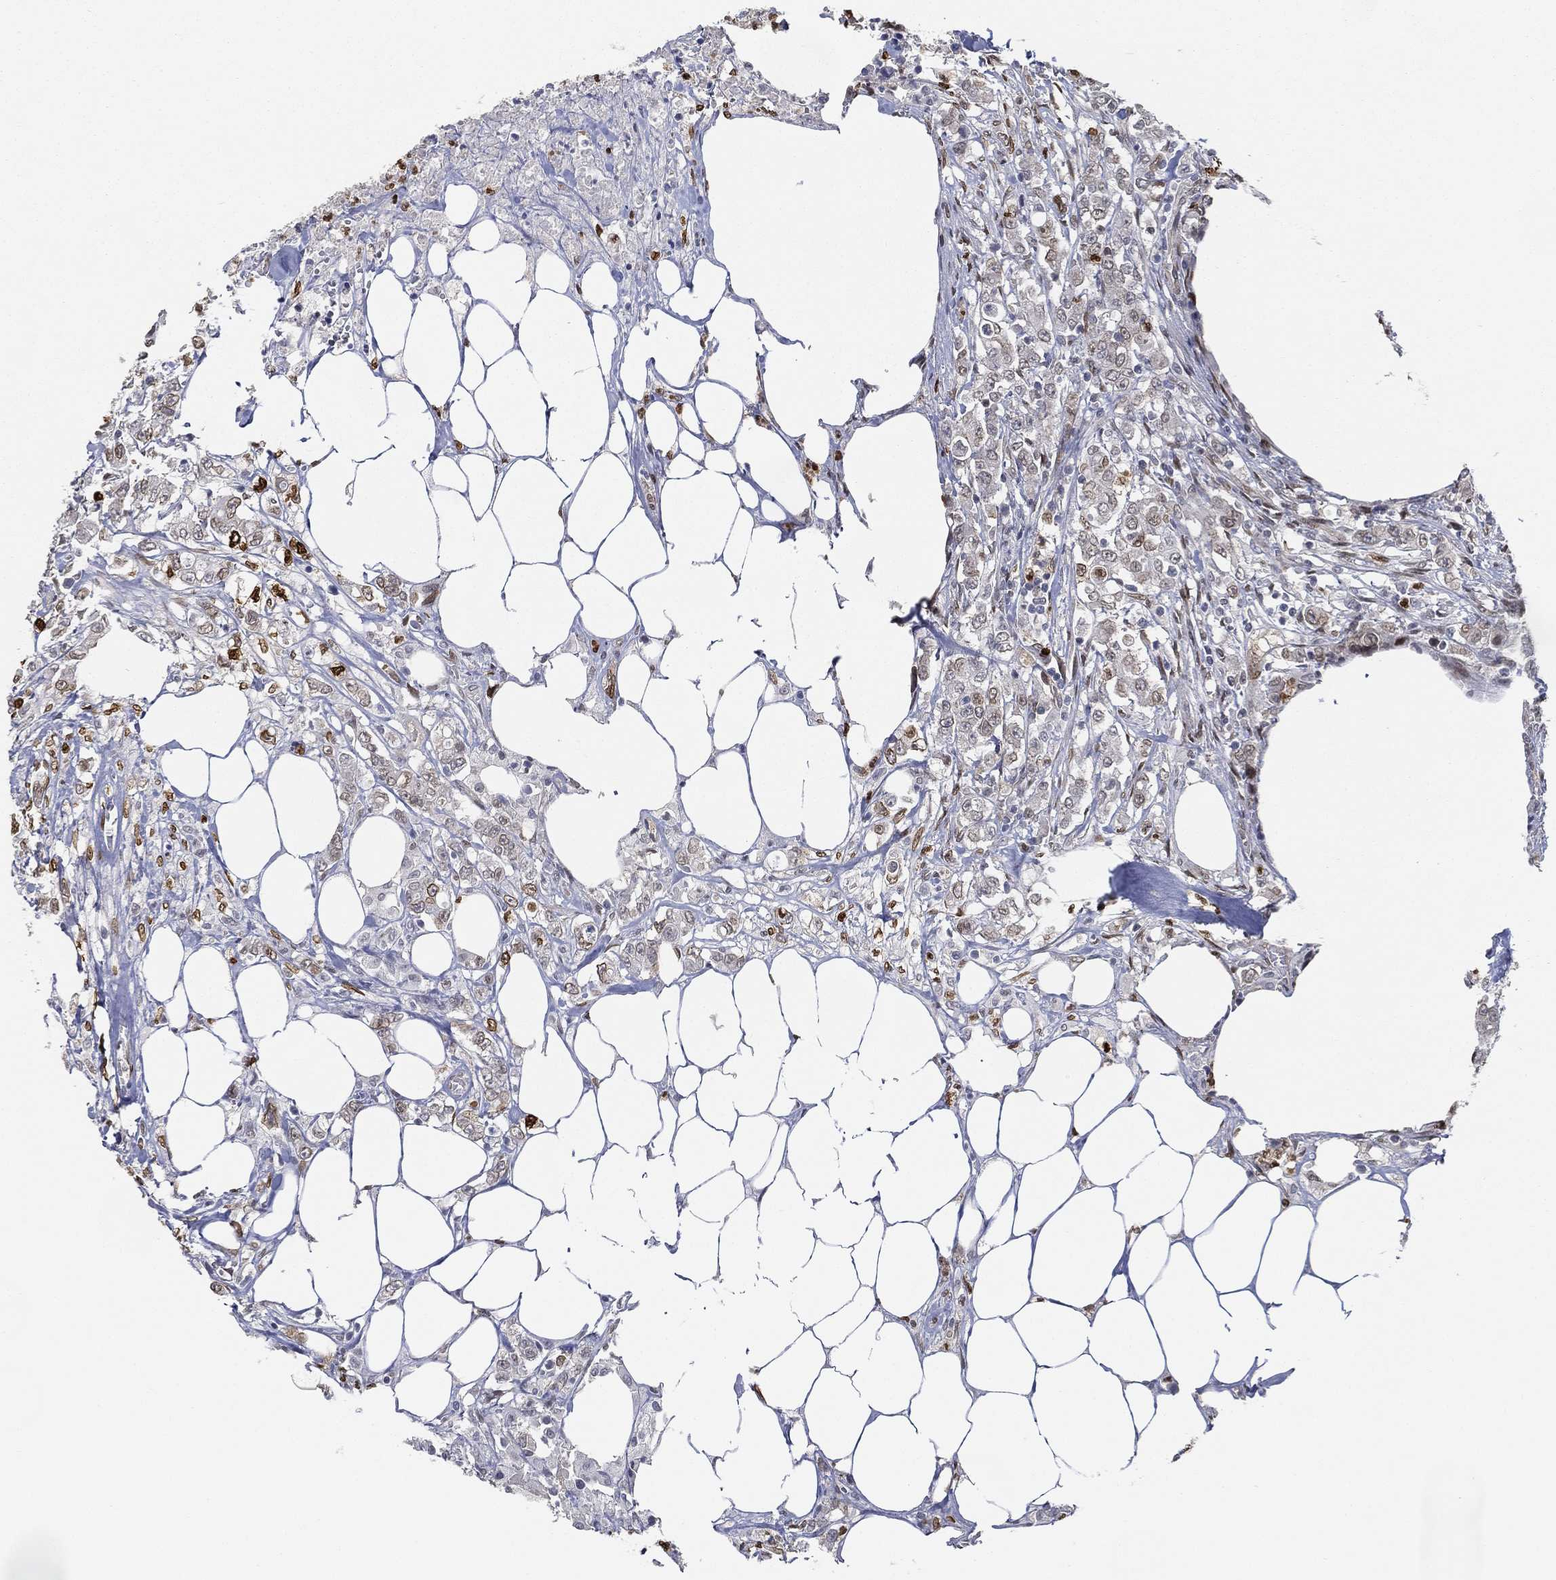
{"staining": {"intensity": "strong", "quantity": "25%-75%", "location": "nuclear"}, "tissue": "colorectal cancer", "cell_type": "Tumor cells", "image_type": "cancer", "snomed": [{"axis": "morphology", "description": "Adenocarcinoma, NOS"}, {"axis": "topography", "description": "Colon"}], "caption": "Immunohistochemical staining of human colorectal cancer (adenocarcinoma) demonstrates strong nuclear protein staining in about 25%-75% of tumor cells.", "gene": "LMNB1", "patient": {"sex": "female", "age": 48}}